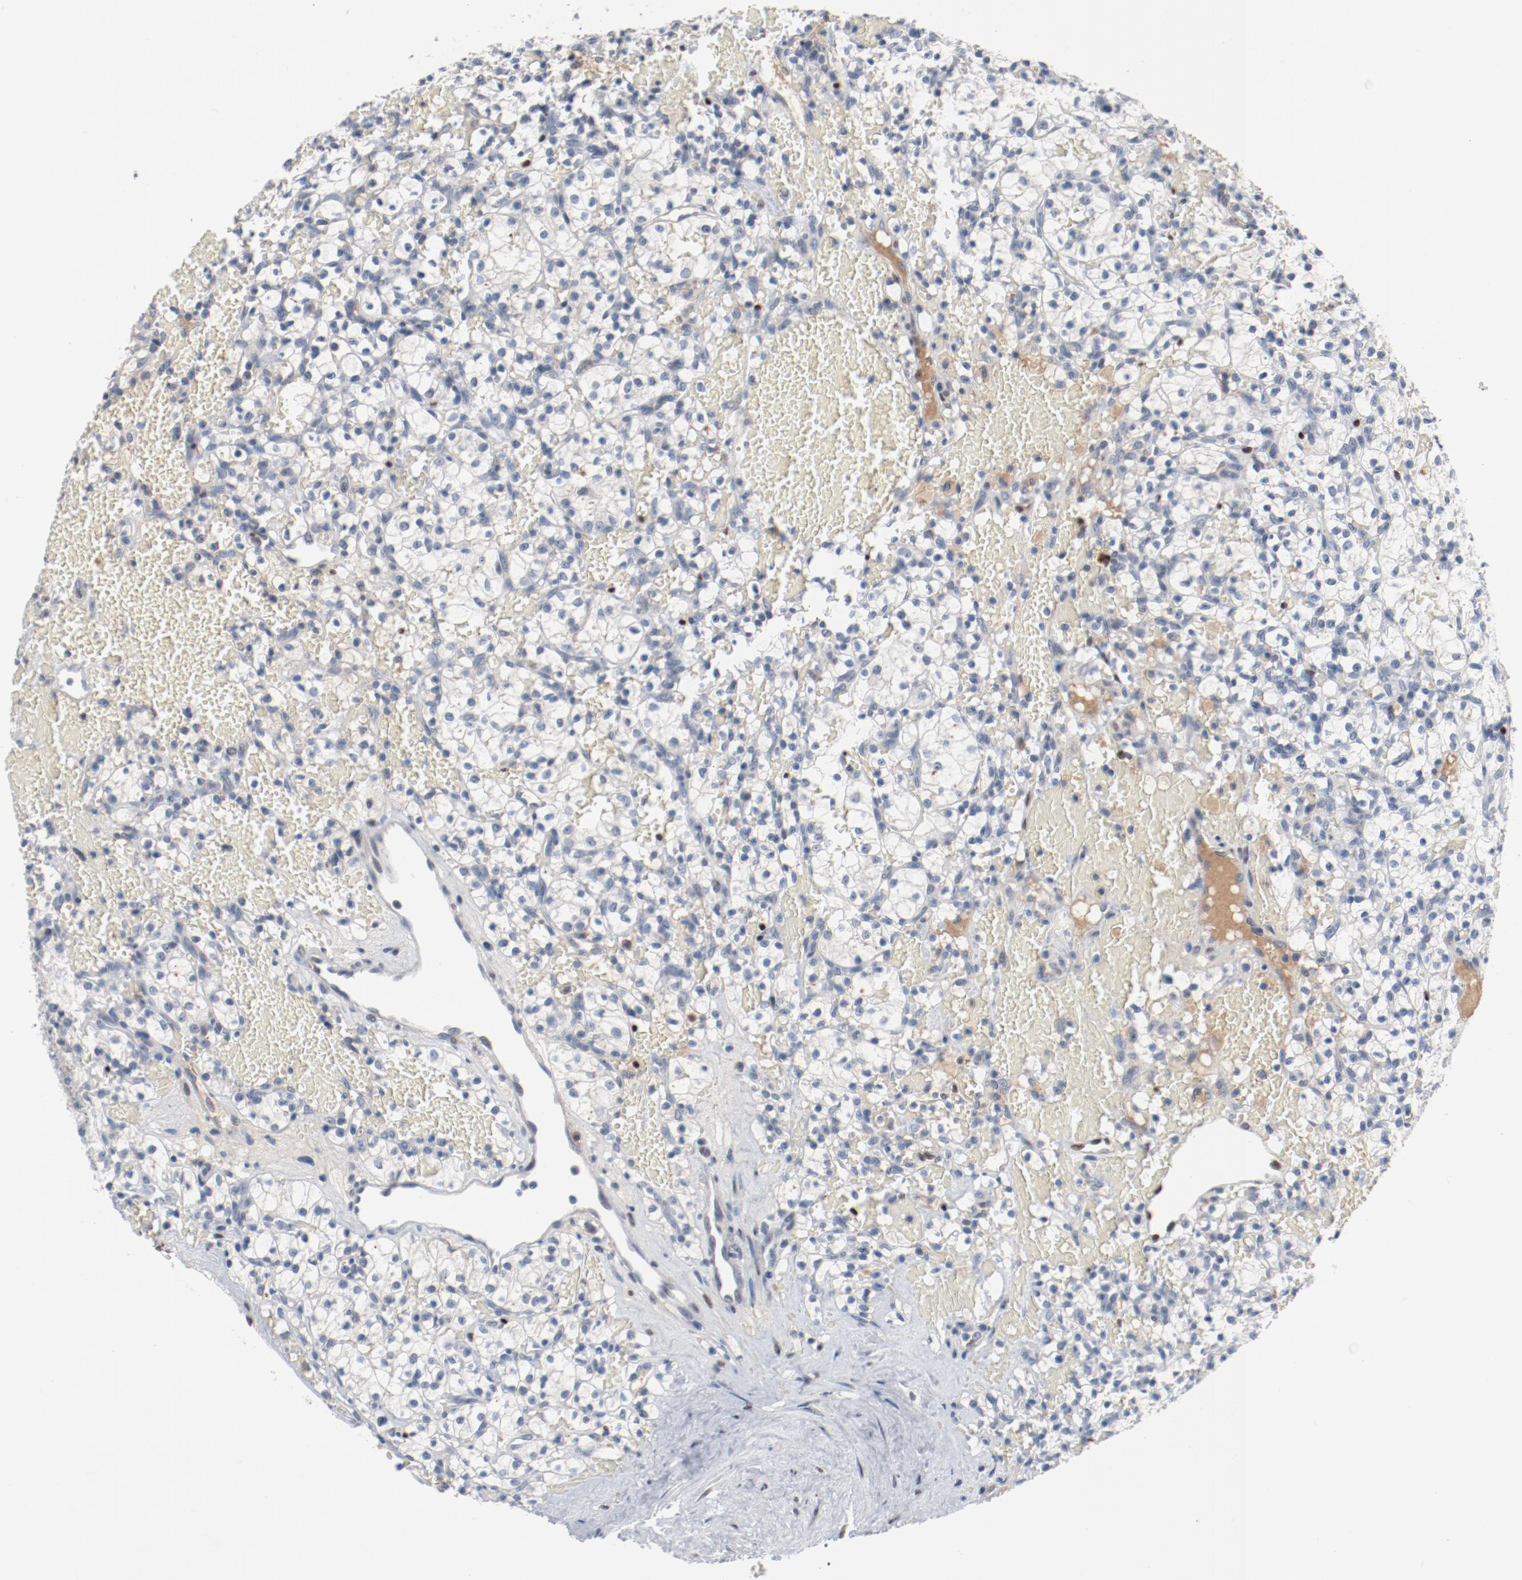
{"staining": {"intensity": "negative", "quantity": "none", "location": "none"}, "tissue": "renal cancer", "cell_type": "Tumor cells", "image_type": "cancer", "snomed": [{"axis": "morphology", "description": "Adenocarcinoma, NOS"}, {"axis": "topography", "description": "Kidney"}], "caption": "DAB (3,3'-diaminobenzidine) immunohistochemical staining of human renal adenocarcinoma demonstrates no significant staining in tumor cells.", "gene": "FOXP1", "patient": {"sex": "female", "age": 60}}